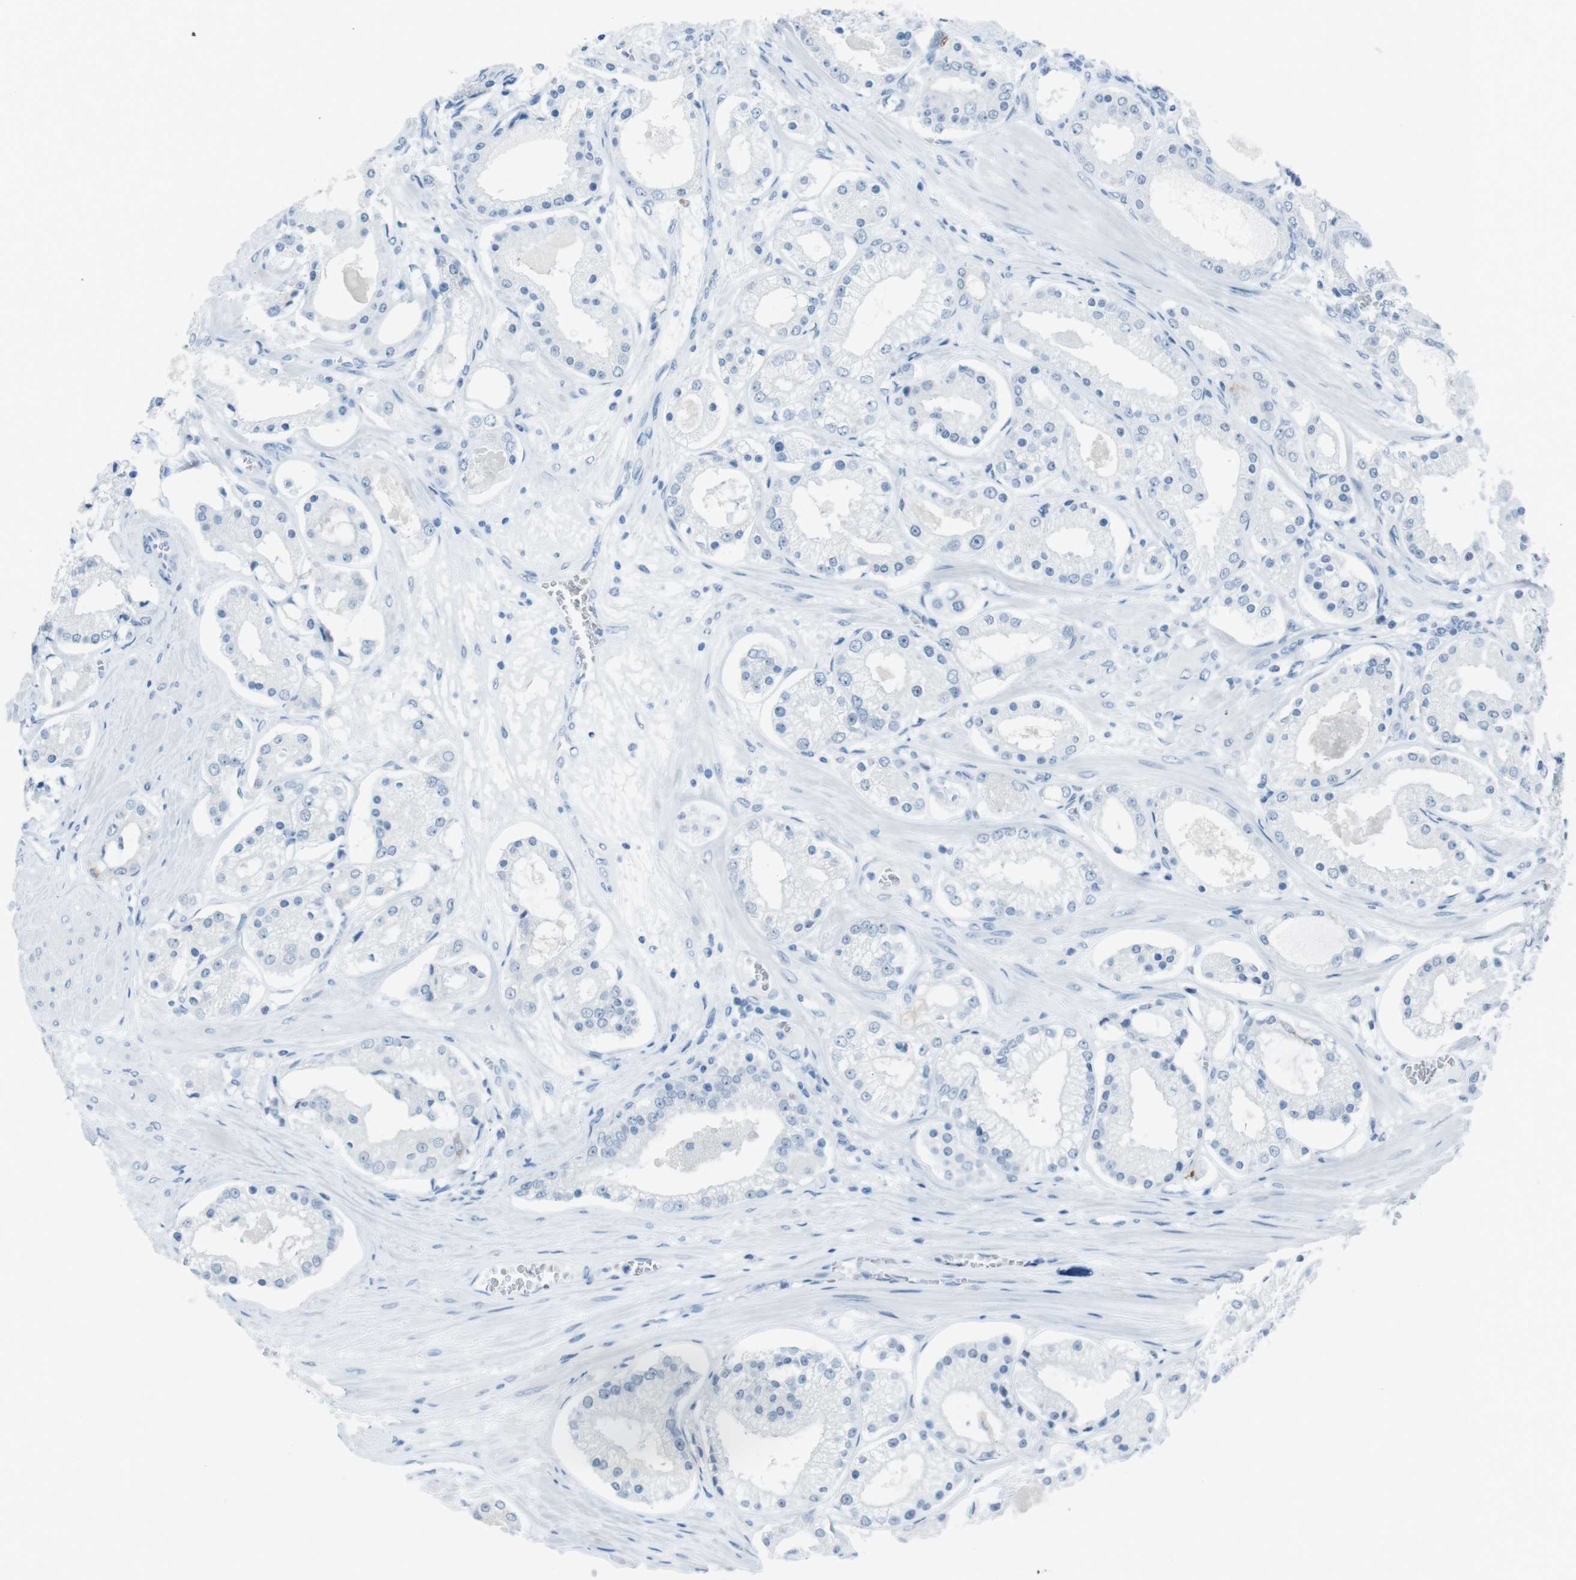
{"staining": {"intensity": "negative", "quantity": "none", "location": "none"}, "tissue": "prostate cancer", "cell_type": "Tumor cells", "image_type": "cancer", "snomed": [{"axis": "morphology", "description": "Adenocarcinoma, High grade"}, {"axis": "topography", "description": "Prostate"}], "caption": "A high-resolution image shows immunohistochemistry staining of prostate adenocarcinoma (high-grade), which displays no significant expression in tumor cells.", "gene": "TMEM207", "patient": {"sex": "male", "age": 66}}